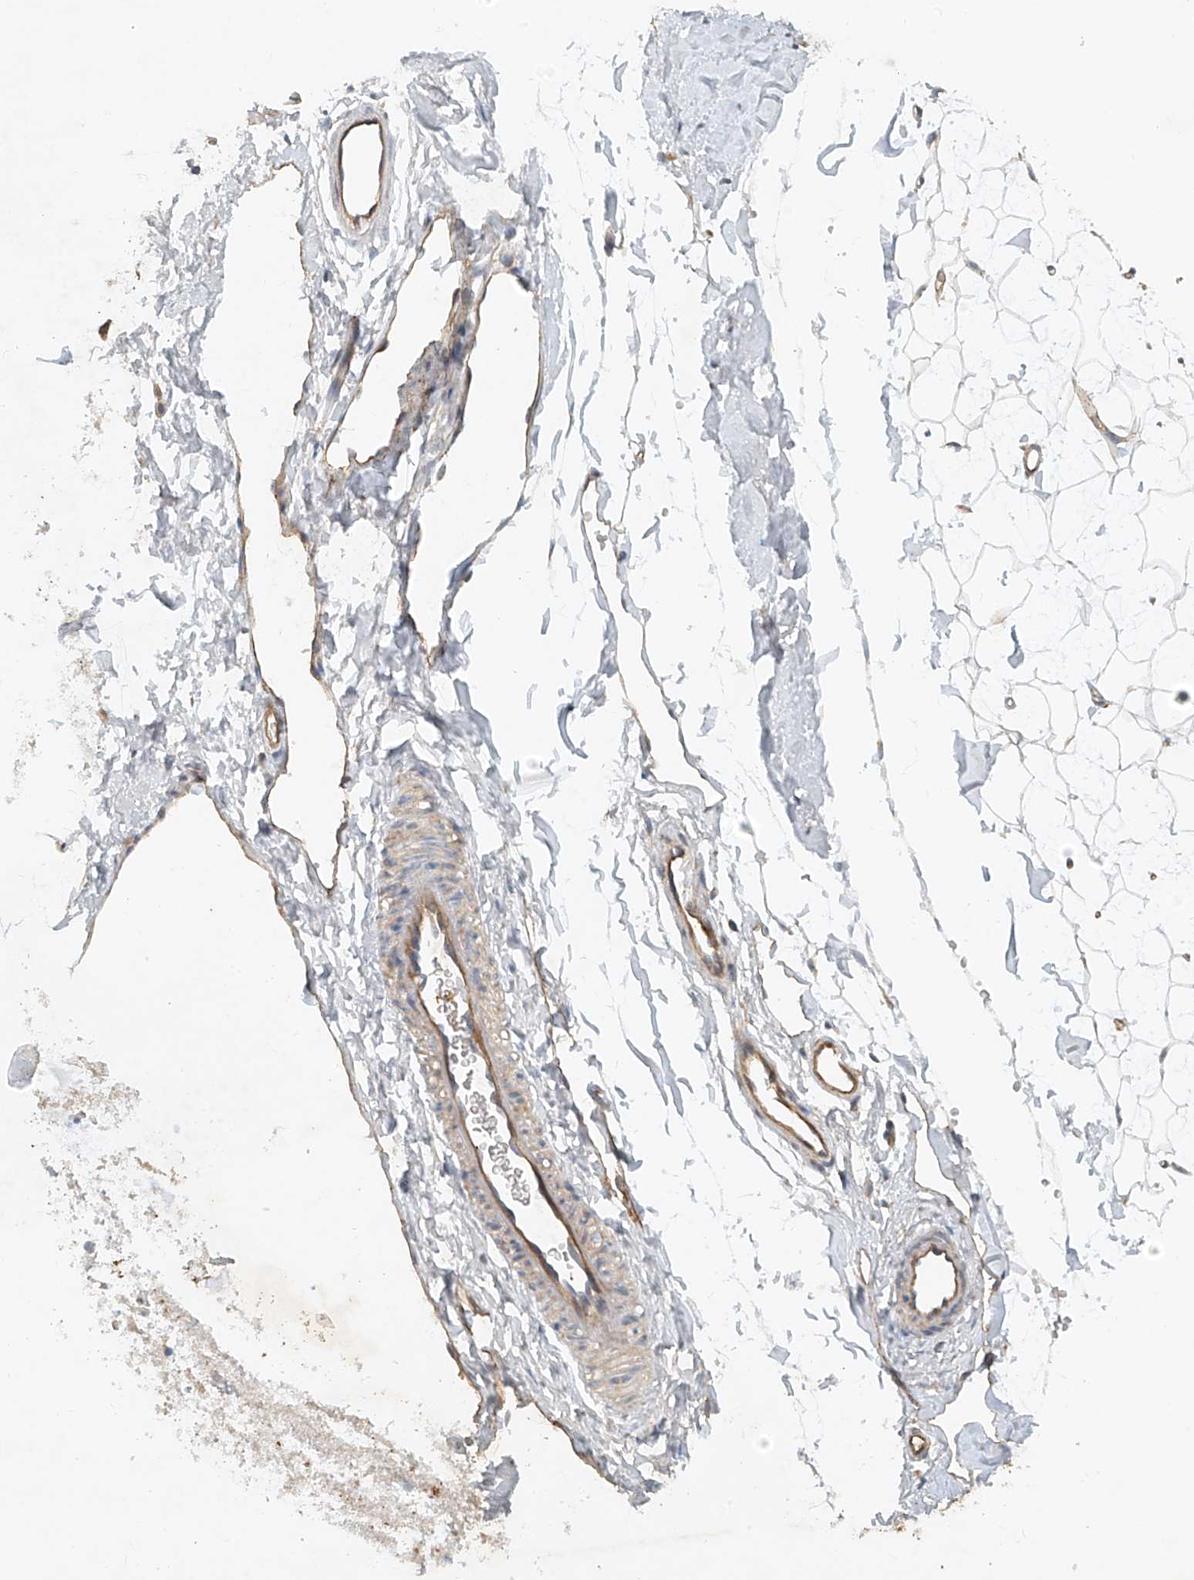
{"staining": {"intensity": "negative", "quantity": "none", "location": "none"}, "tissue": "adipose tissue", "cell_type": "Adipocytes", "image_type": "normal", "snomed": [{"axis": "morphology", "description": "Normal tissue, NOS"}, {"axis": "topography", "description": "Breast"}], "caption": "IHC photomicrograph of unremarkable adipose tissue stained for a protein (brown), which shows no staining in adipocytes.", "gene": "ENSG00000266202", "patient": {"sex": "female", "age": 23}}